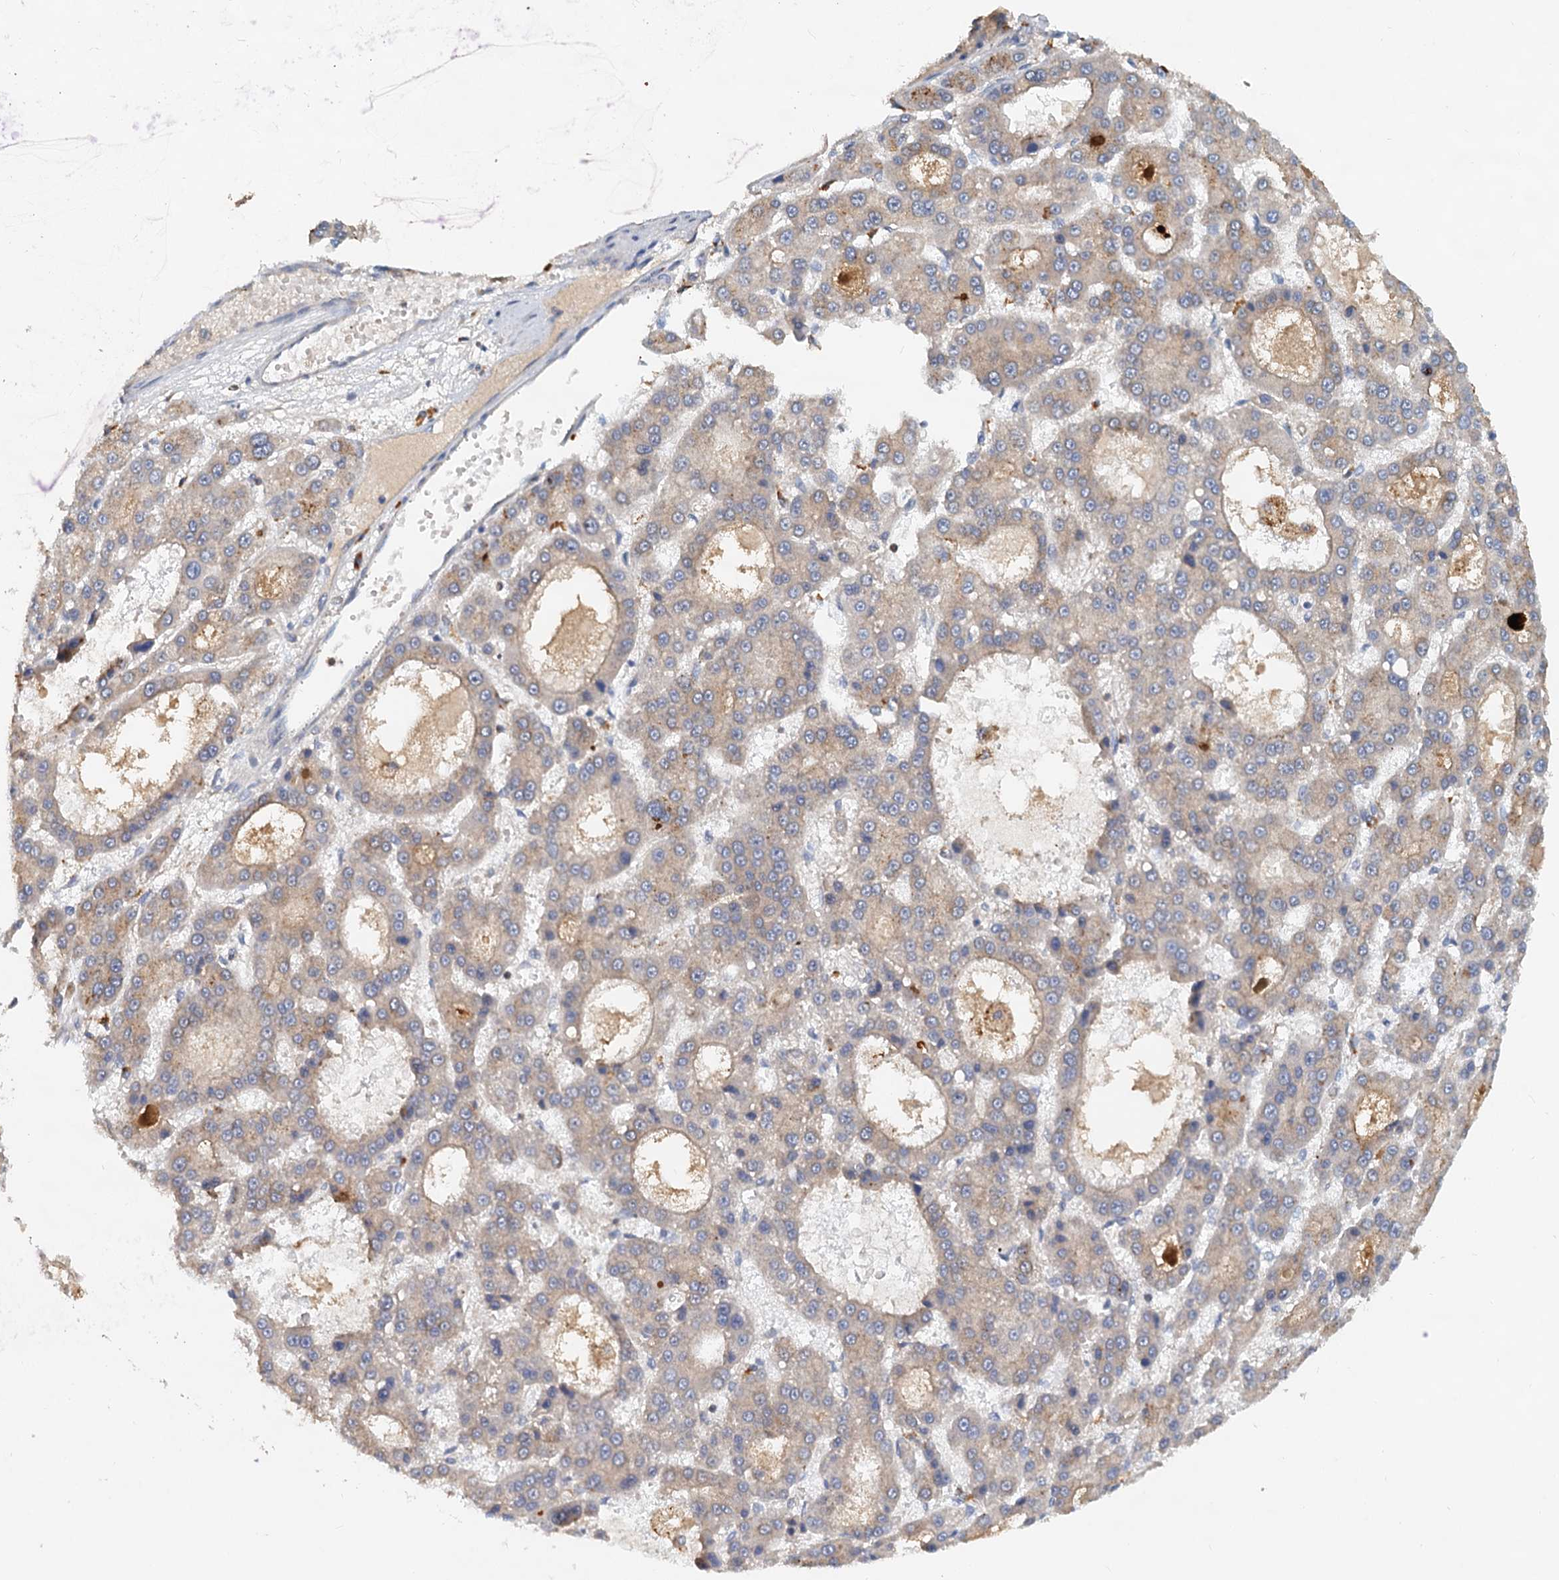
{"staining": {"intensity": "negative", "quantity": "none", "location": "none"}, "tissue": "liver cancer", "cell_type": "Tumor cells", "image_type": "cancer", "snomed": [{"axis": "morphology", "description": "Carcinoma, Hepatocellular, NOS"}, {"axis": "topography", "description": "Liver"}], "caption": "Tumor cells show no significant staining in liver cancer (hepatocellular carcinoma).", "gene": "TOLLIP", "patient": {"sex": "male", "age": 70}}